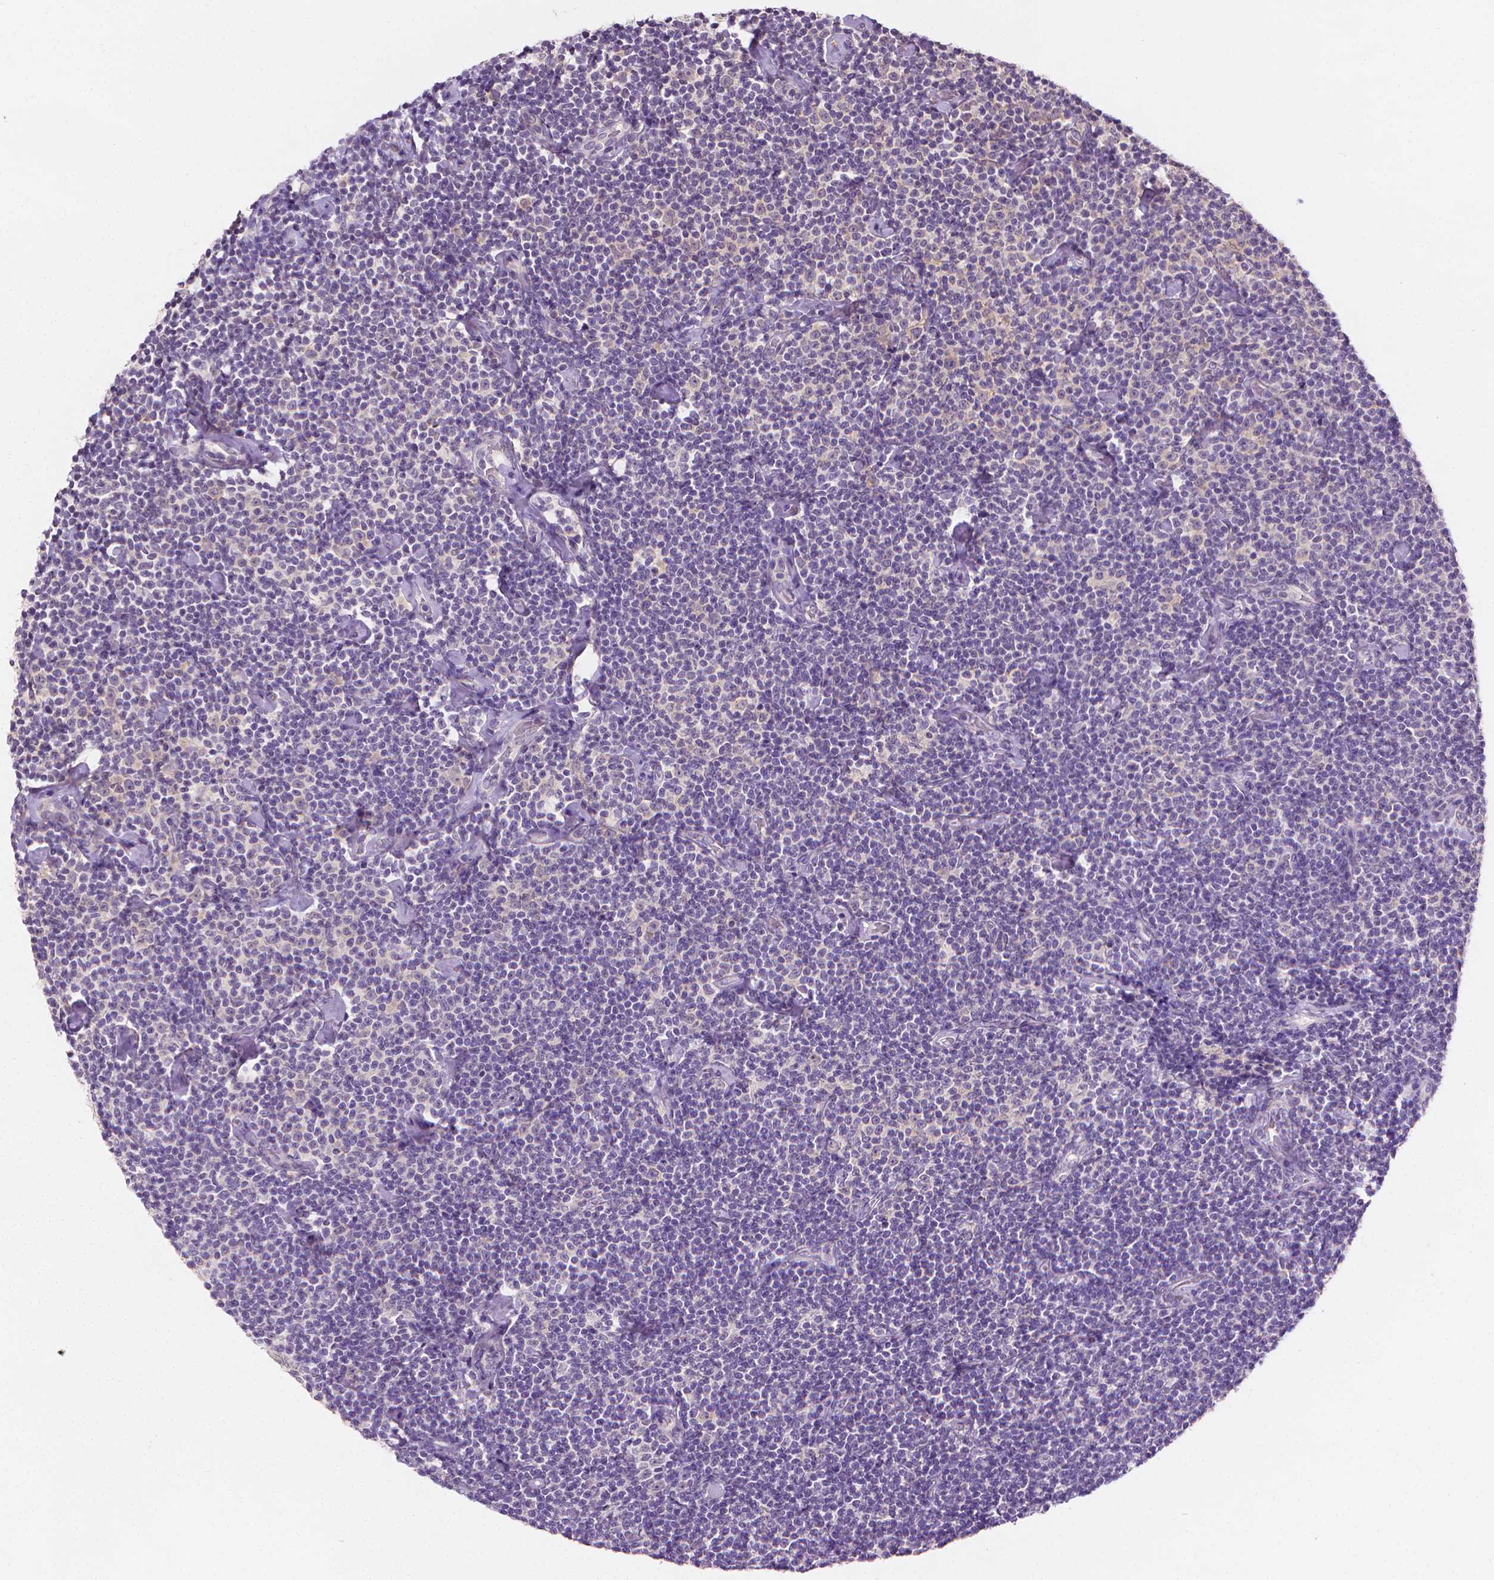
{"staining": {"intensity": "negative", "quantity": "none", "location": "none"}, "tissue": "lymphoma", "cell_type": "Tumor cells", "image_type": "cancer", "snomed": [{"axis": "morphology", "description": "Malignant lymphoma, non-Hodgkin's type, Low grade"}, {"axis": "topography", "description": "Lymph node"}], "caption": "Immunohistochemistry (IHC) histopathology image of human low-grade malignant lymphoma, non-Hodgkin's type stained for a protein (brown), which reveals no staining in tumor cells.", "gene": "FASN", "patient": {"sex": "male", "age": 81}}